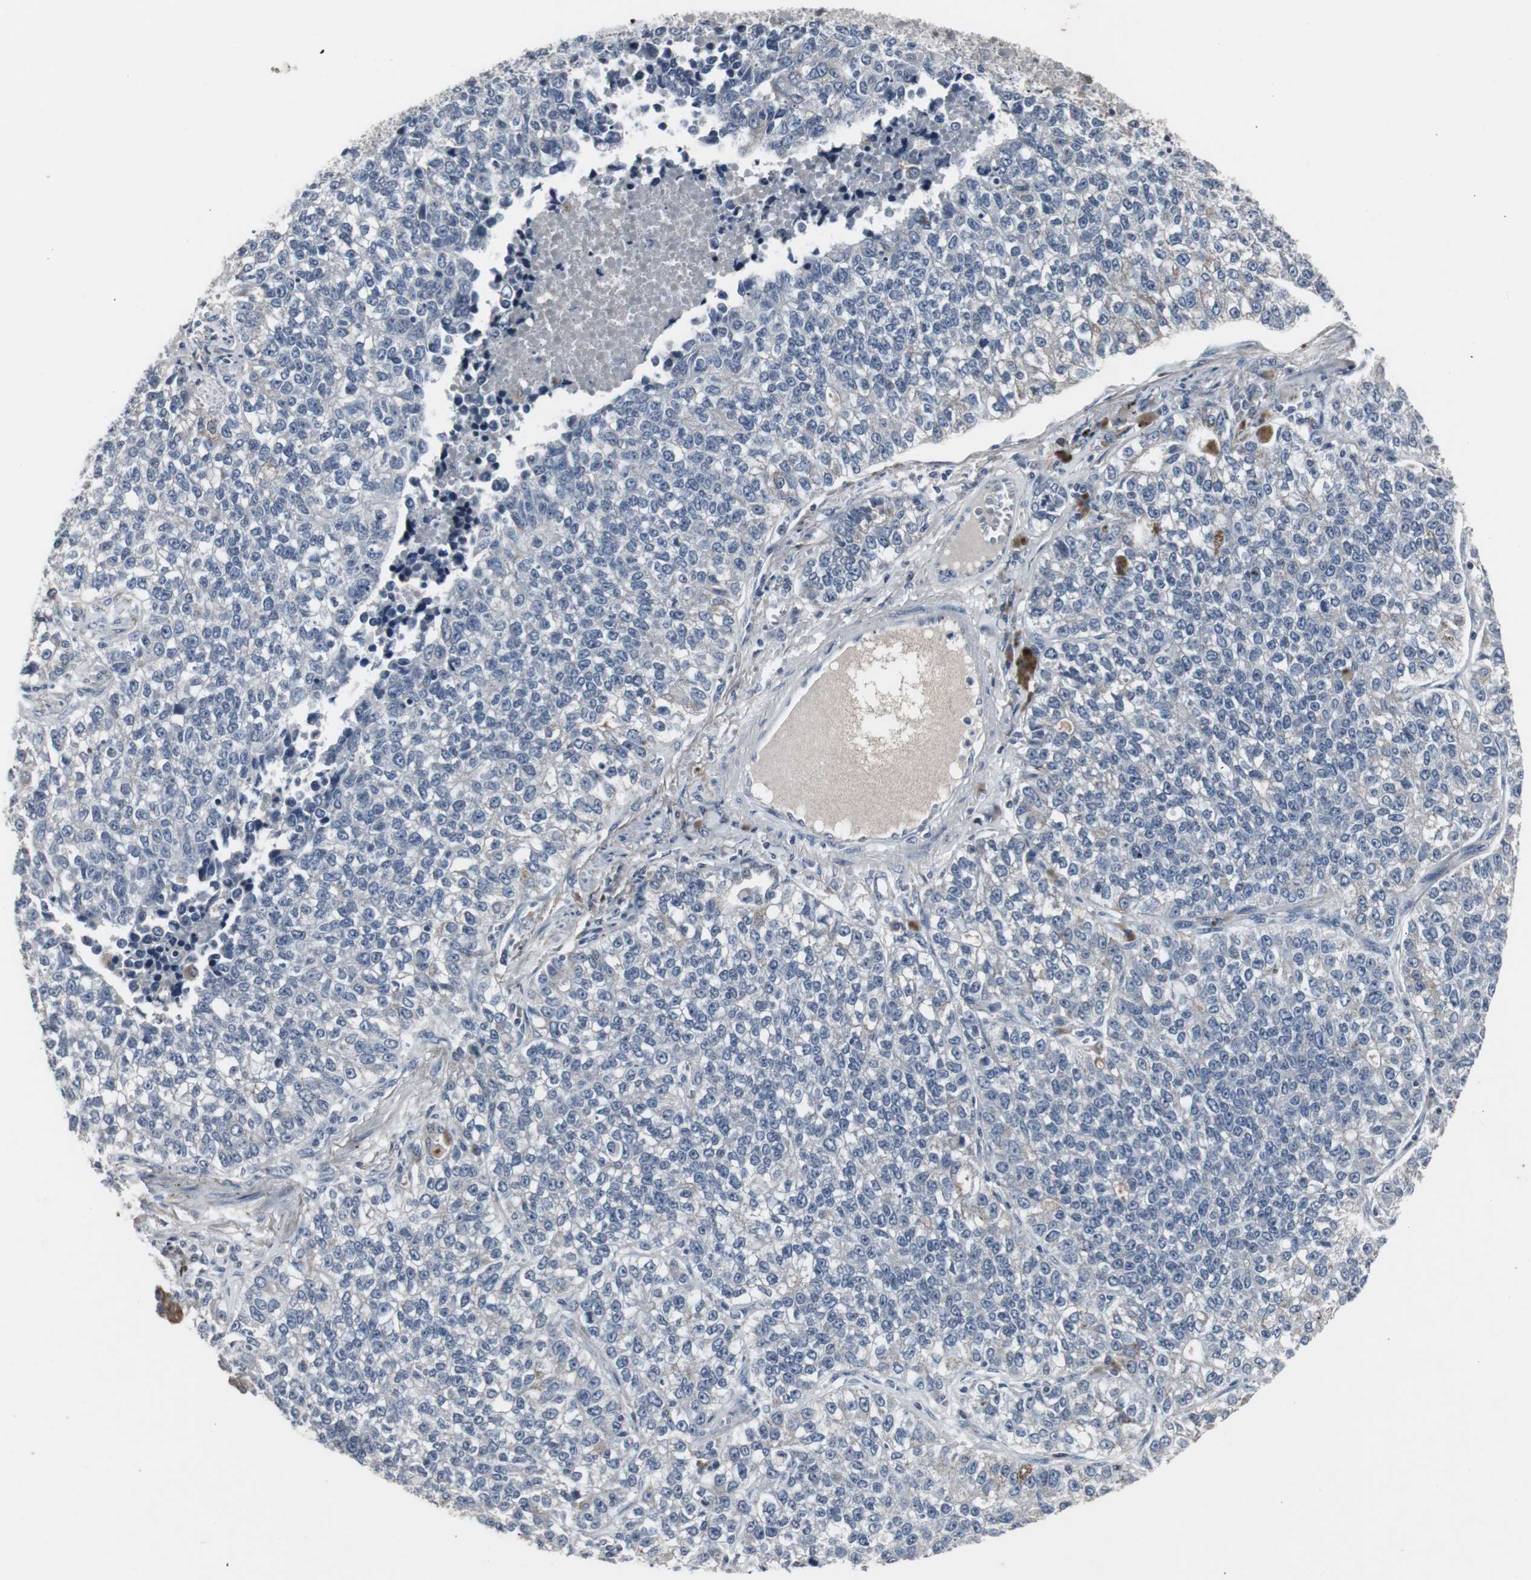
{"staining": {"intensity": "moderate", "quantity": "<25%", "location": "cytoplasmic/membranous"}, "tissue": "lung cancer", "cell_type": "Tumor cells", "image_type": "cancer", "snomed": [{"axis": "morphology", "description": "Adenocarcinoma, NOS"}, {"axis": "topography", "description": "Lung"}], "caption": "Immunohistochemistry (IHC) (DAB (3,3'-diaminobenzidine)) staining of human lung adenocarcinoma reveals moderate cytoplasmic/membranous protein staining in approximately <25% of tumor cells.", "gene": "ACAA1", "patient": {"sex": "male", "age": 49}}